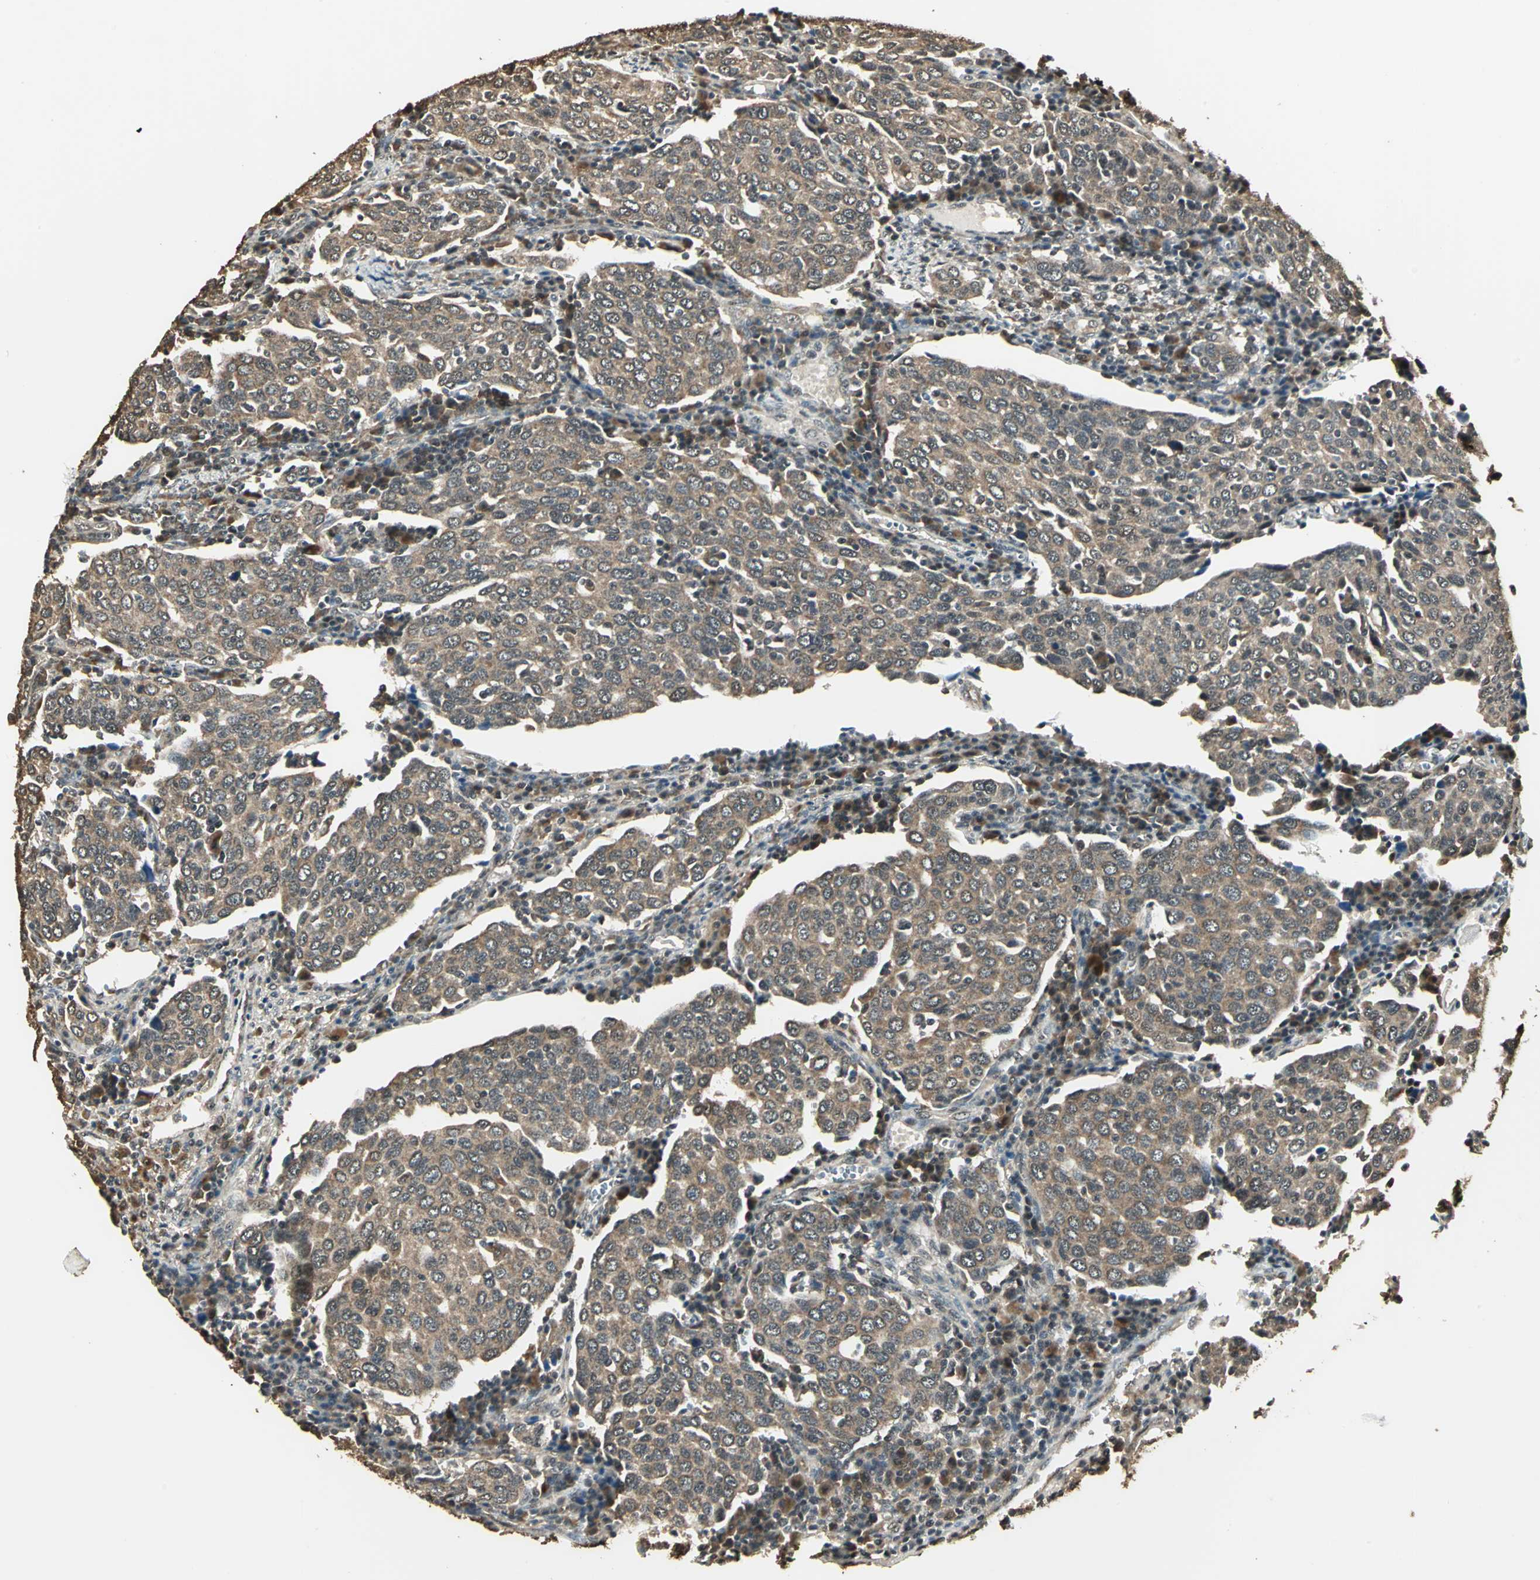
{"staining": {"intensity": "moderate", "quantity": ">75%", "location": "cytoplasmic/membranous"}, "tissue": "cervical cancer", "cell_type": "Tumor cells", "image_type": "cancer", "snomed": [{"axis": "morphology", "description": "Squamous cell carcinoma, NOS"}, {"axis": "topography", "description": "Cervix"}], "caption": "A histopathology image of human squamous cell carcinoma (cervical) stained for a protein displays moderate cytoplasmic/membranous brown staining in tumor cells.", "gene": "UCHL5", "patient": {"sex": "female", "age": 40}}